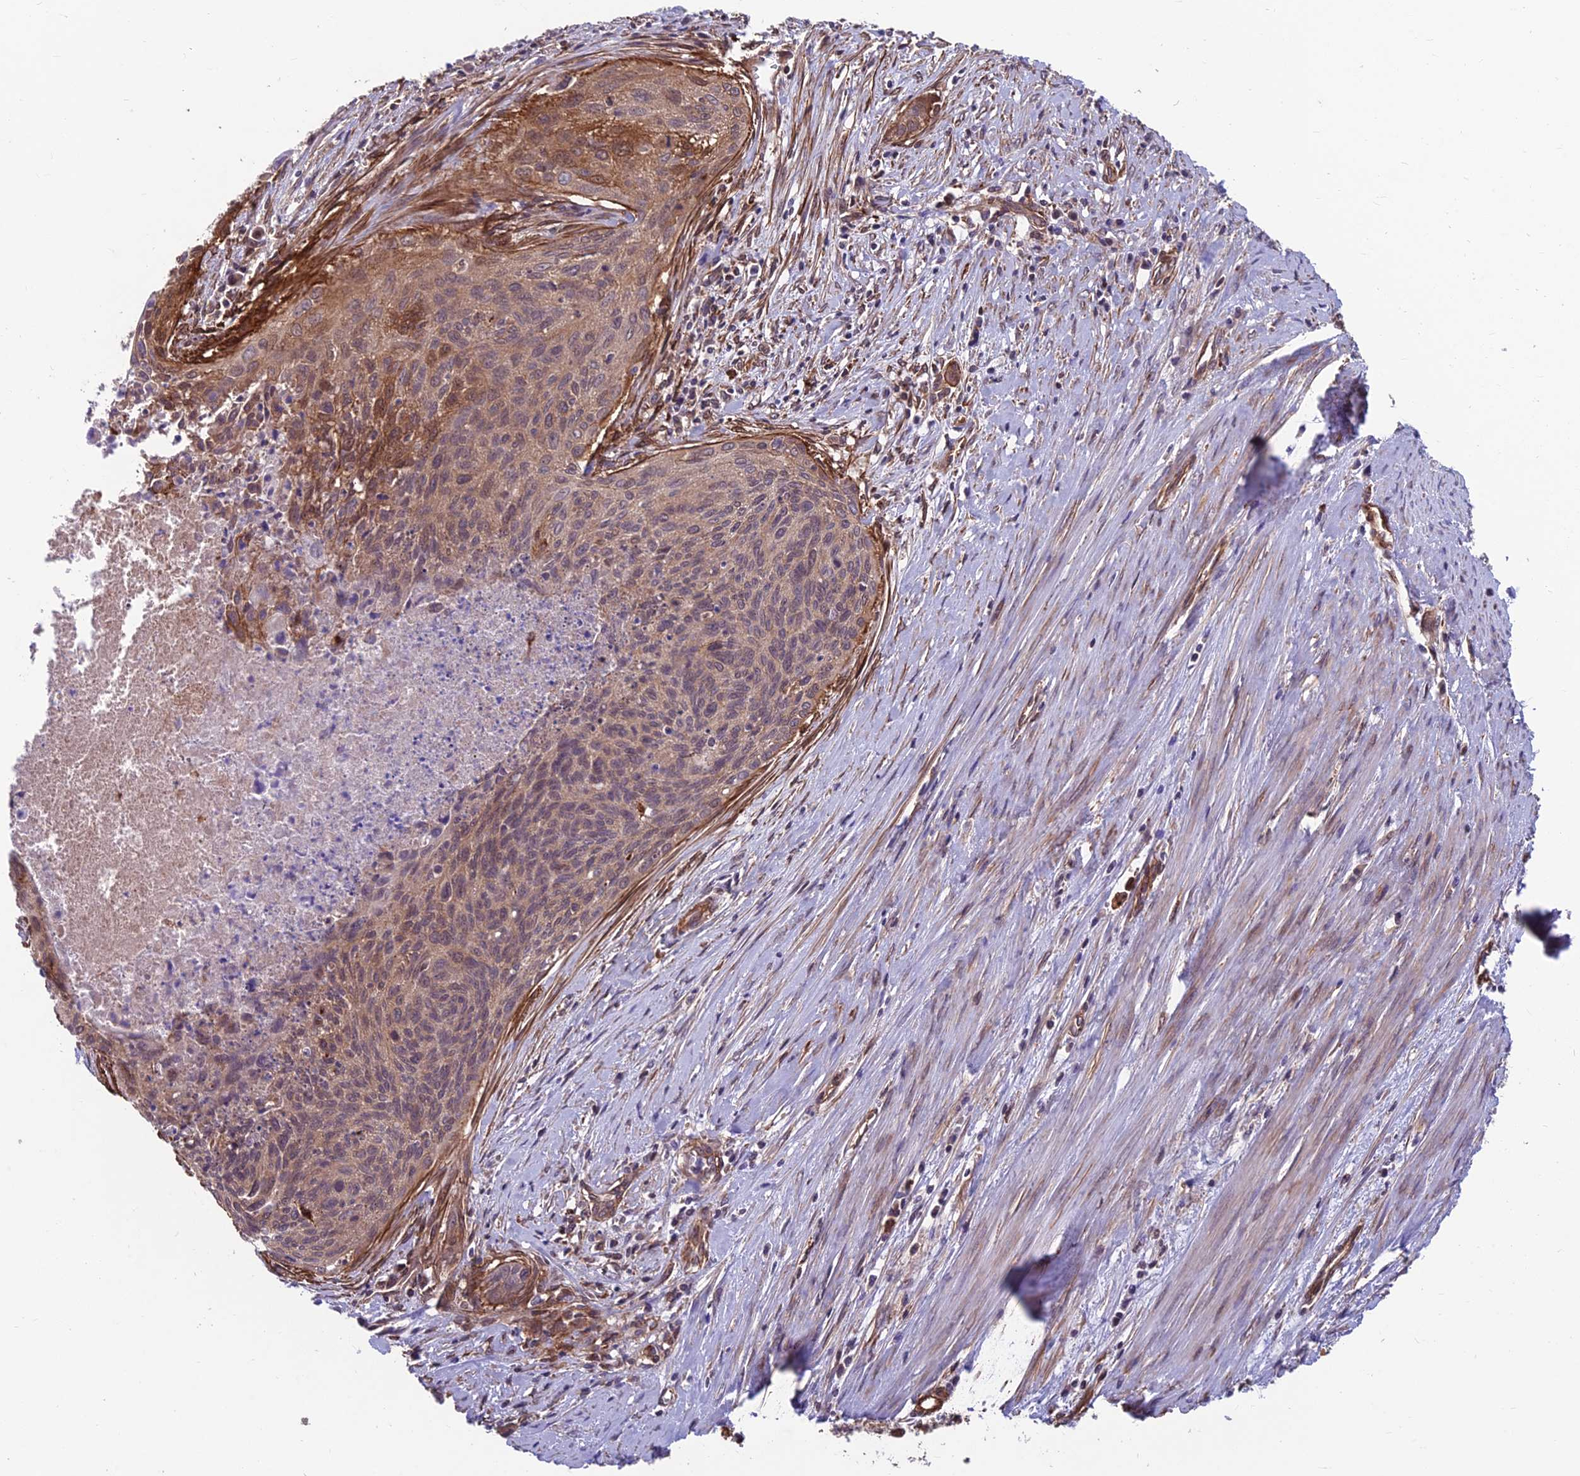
{"staining": {"intensity": "weak", "quantity": "25%-75%", "location": "cytoplasmic/membranous"}, "tissue": "cervical cancer", "cell_type": "Tumor cells", "image_type": "cancer", "snomed": [{"axis": "morphology", "description": "Squamous cell carcinoma, NOS"}, {"axis": "topography", "description": "Cervix"}], "caption": "This is a micrograph of IHC staining of cervical squamous cell carcinoma, which shows weak staining in the cytoplasmic/membranous of tumor cells.", "gene": "RTN4RL1", "patient": {"sex": "female", "age": 55}}